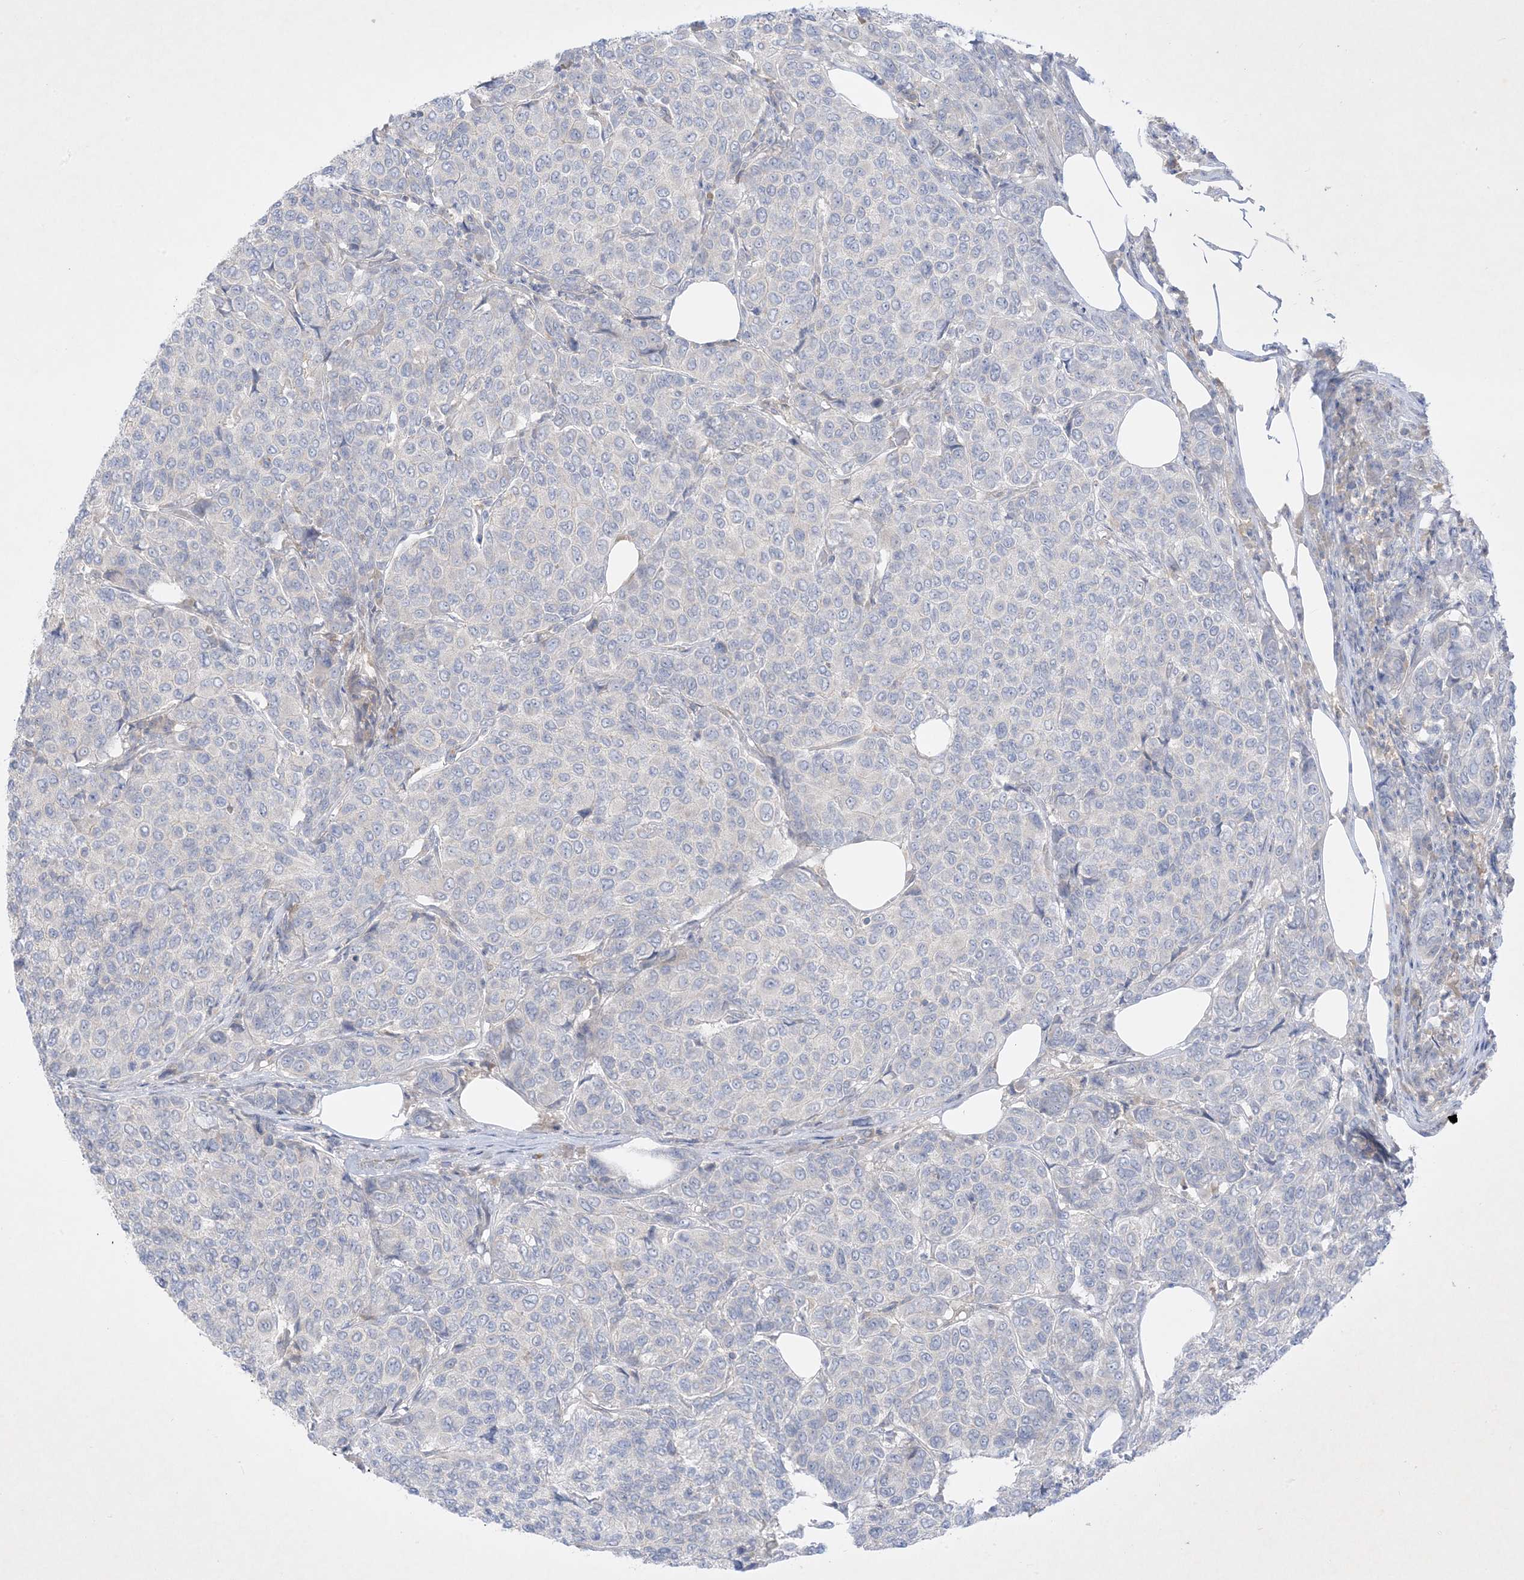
{"staining": {"intensity": "negative", "quantity": "none", "location": "none"}, "tissue": "breast cancer", "cell_type": "Tumor cells", "image_type": "cancer", "snomed": [{"axis": "morphology", "description": "Duct carcinoma"}, {"axis": "topography", "description": "Breast"}], "caption": "The photomicrograph exhibits no staining of tumor cells in breast cancer. (DAB IHC, high magnification).", "gene": "PLEKHA3", "patient": {"sex": "female", "age": 55}}